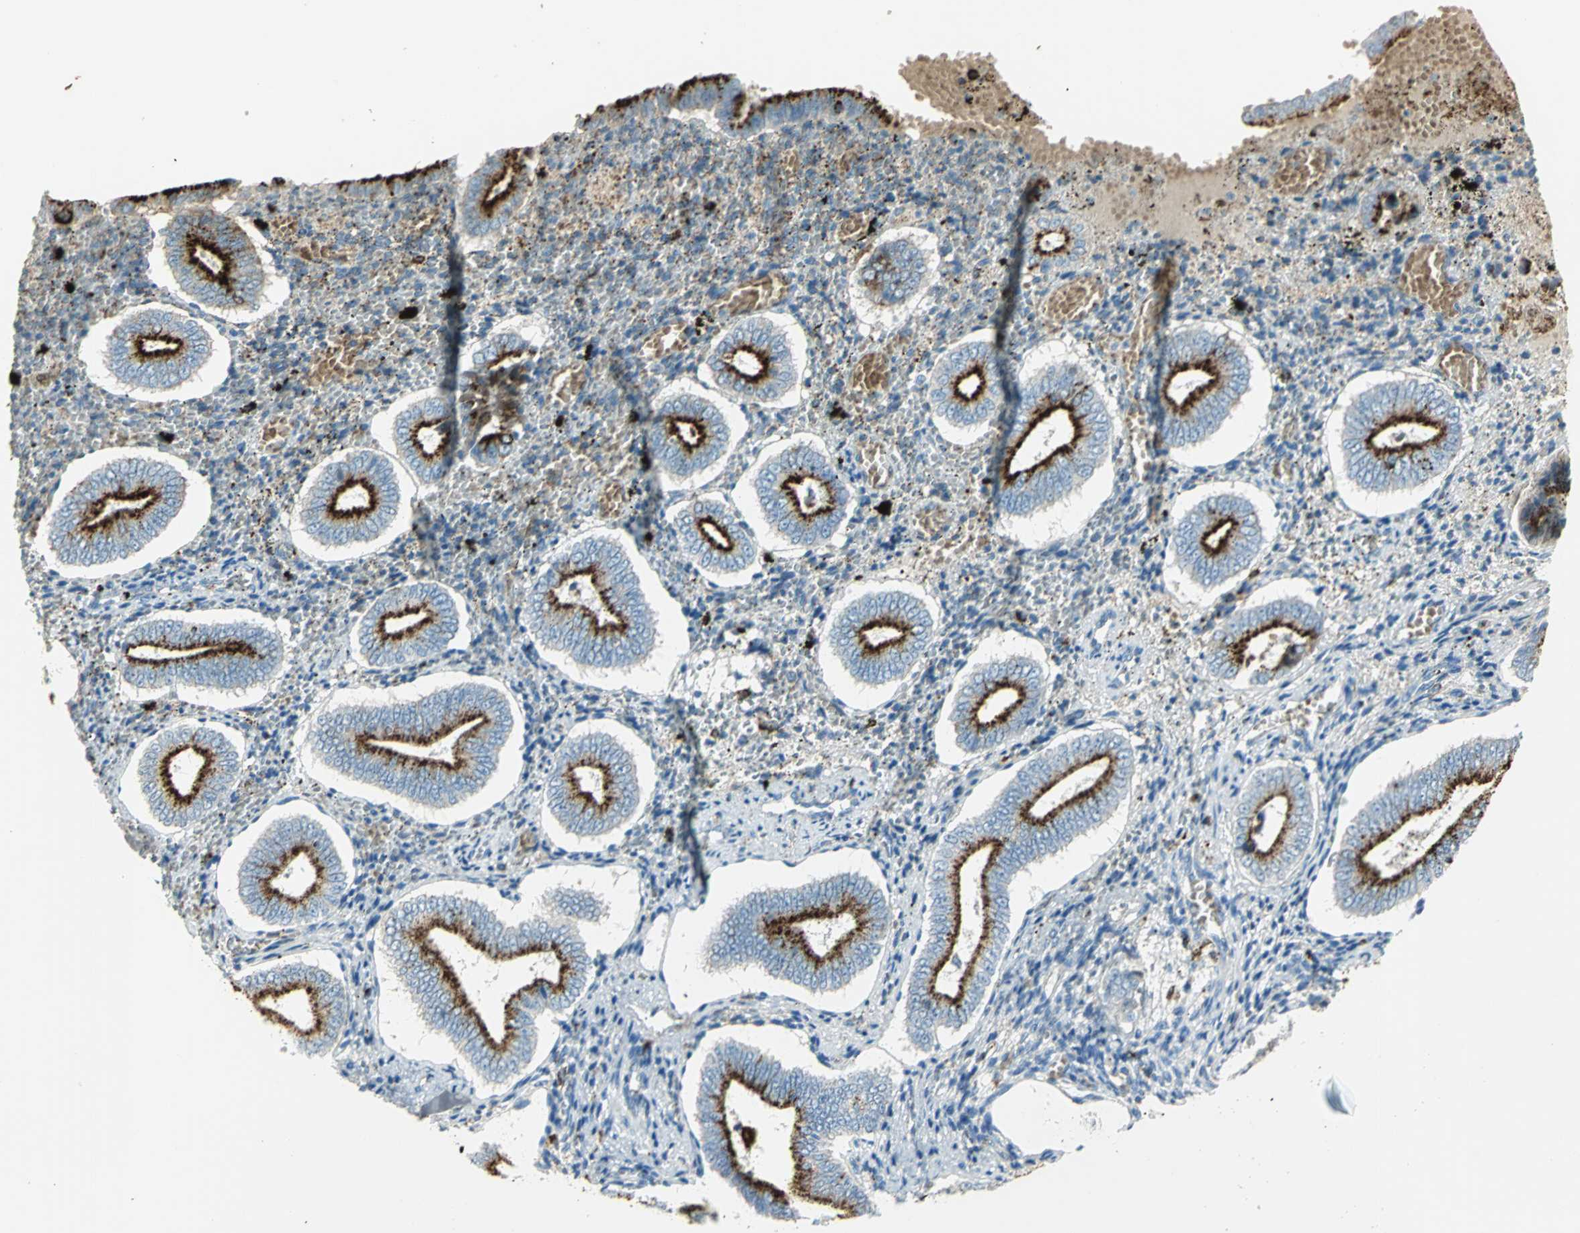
{"staining": {"intensity": "negative", "quantity": "none", "location": "none"}, "tissue": "endometrium", "cell_type": "Cells in endometrial stroma", "image_type": "normal", "snomed": [{"axis": "morphology", "description": "Normal tissue, NOS"}, {"axis": "topography", "description": "Endometrium"}], "caption": "Immunohistochemistry (IHC) photomicrograph of normal endometrium stained for a protein (brown), which exhibits no positivity in cells in endometrial stroma.", "gene": "ARSA", "patient": {"sex": "female", "age": 42}}